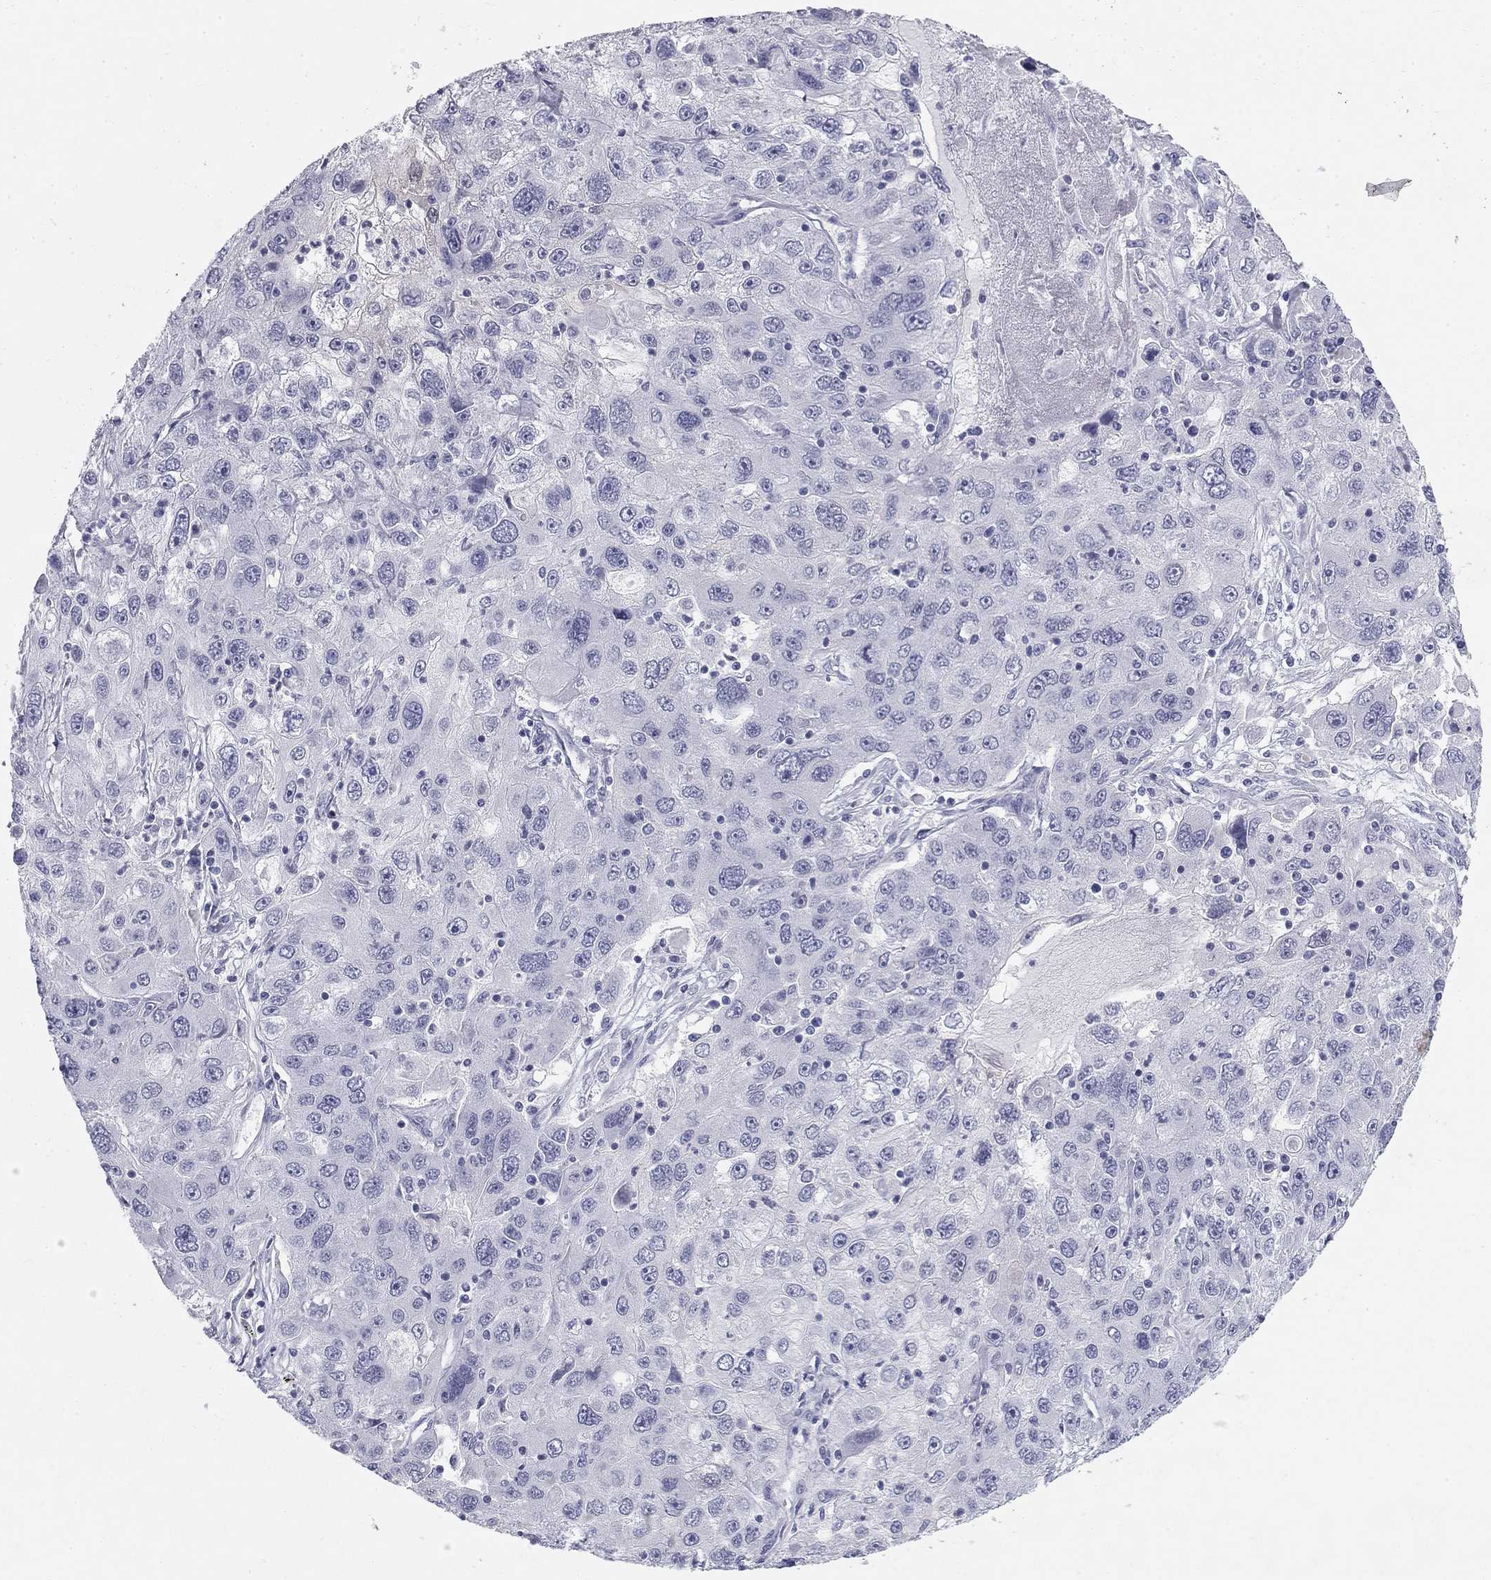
{"staining": {"intensity": "negative", "quantity": "none", "location": "none"}, "tissue": "stomach cancer", "cell_type": "Tumor cells", "image_type": "cancer", "snomed": [{"axis": "morphology", "description": "Adenocarcinoma, NOS"}, {"axis": "topography", "description": "Stomach"}], "caption": "IHC micrograph of neoplastic tissue: human adenocarcinoma (stomach) stained with DAB reveals no significant protein positivity in tumor cells. (Stains: DAB immunohistochemistry with hematoxylin counter stain, Microscopy: brightfield microscopy at high magnification).", "gene": "SULT2B1", "patient": {"sex": "male", "age": 56}}